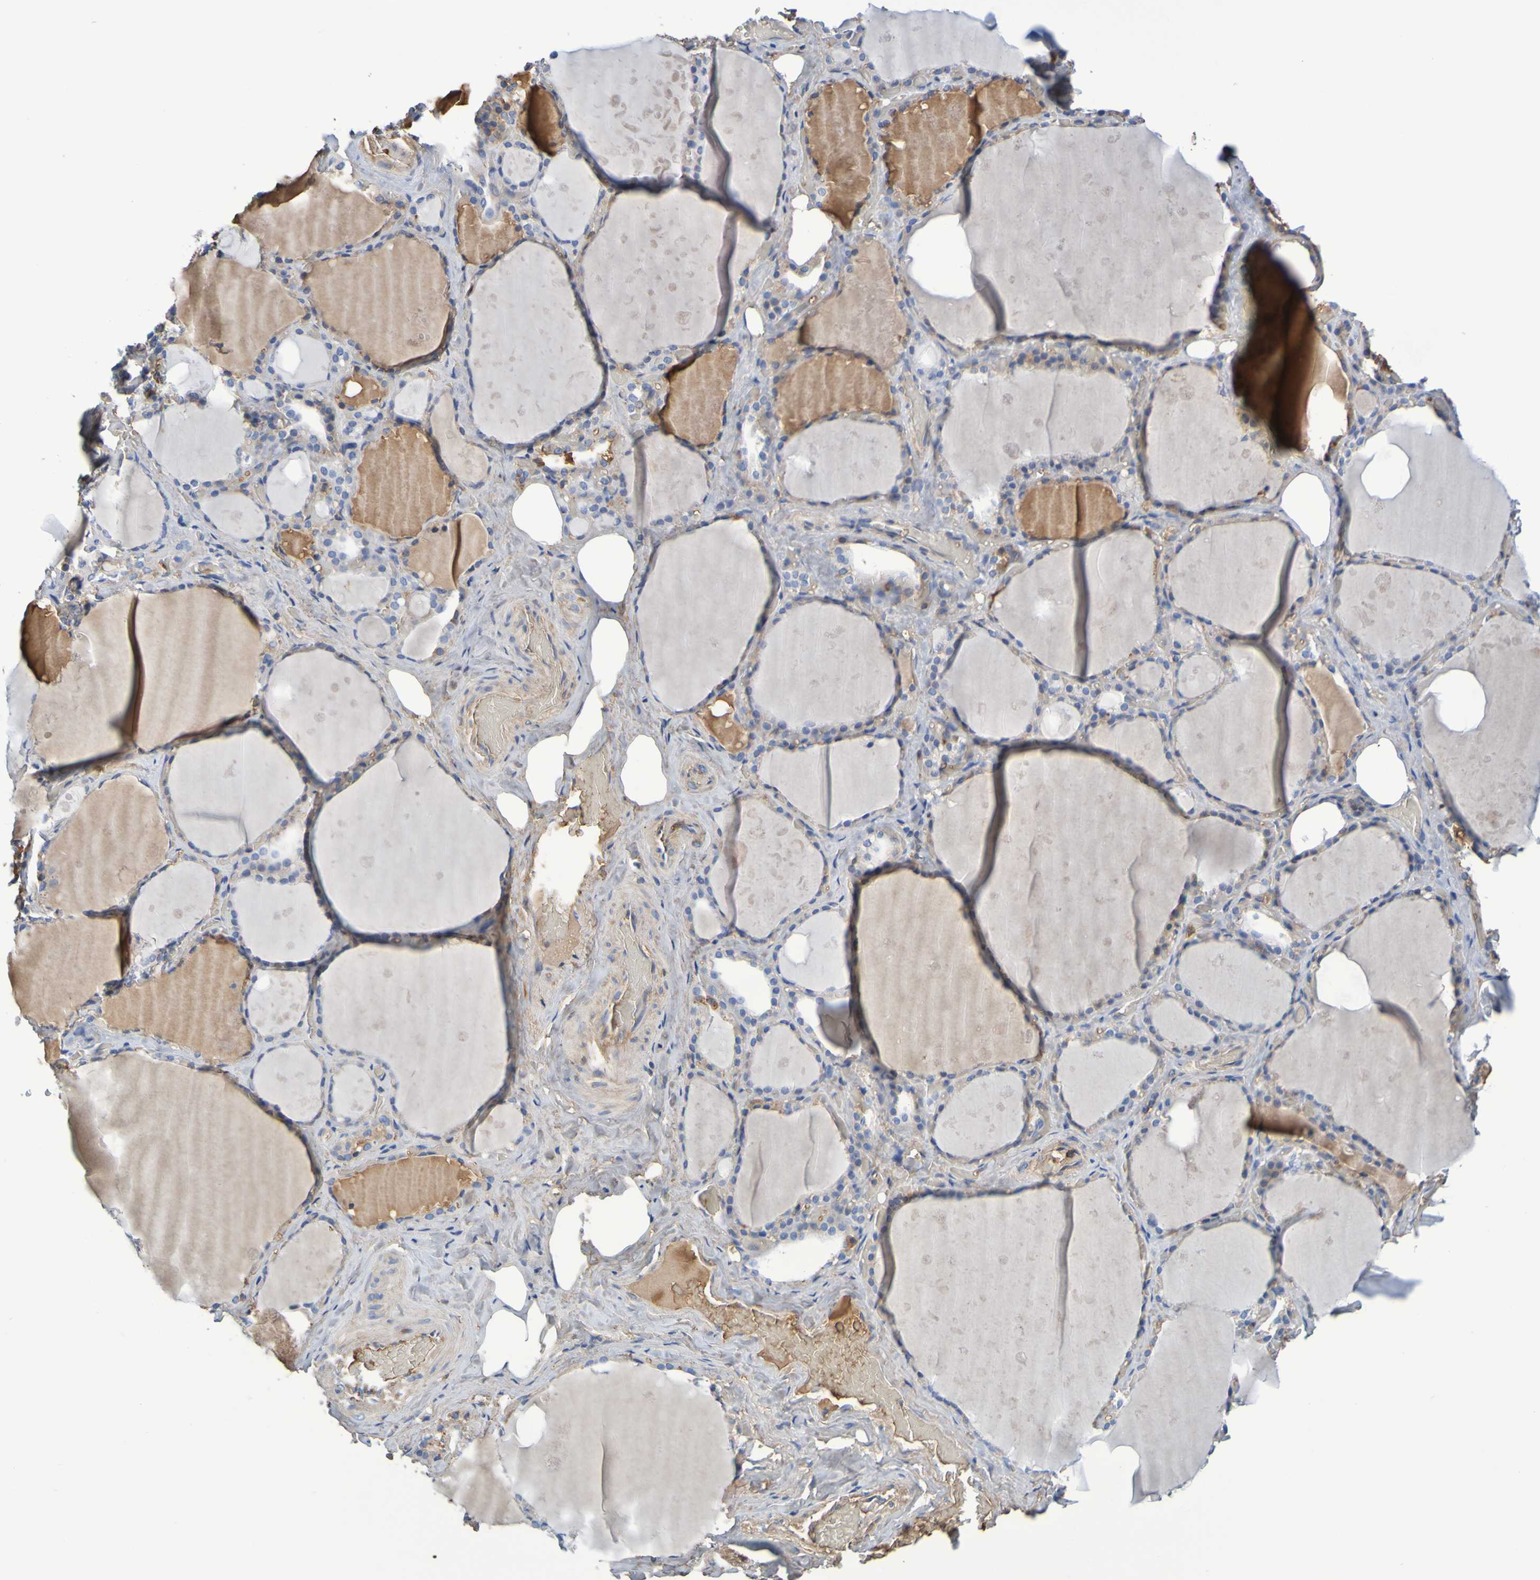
{"staining": {"intensity": "weak", "quantity": "<25%", "location": "cytoplasmic/membranous"}, "tissue": "thyroid gland", "cell_type": "Glandular cells", "image_type": "normal", "snomed": [{"axis": "morphology", "description": "Normal tissue, NOS"}, {"axis": "topography", "description": "Thyroid gland"}], "caption": "A high-resolution micrograph shows IHC staining of normal thyroid gland, which reveals no significant positivity in glandular cells.", "gene": "GAB3", "patient": {"sex": "male", "age": 61}}